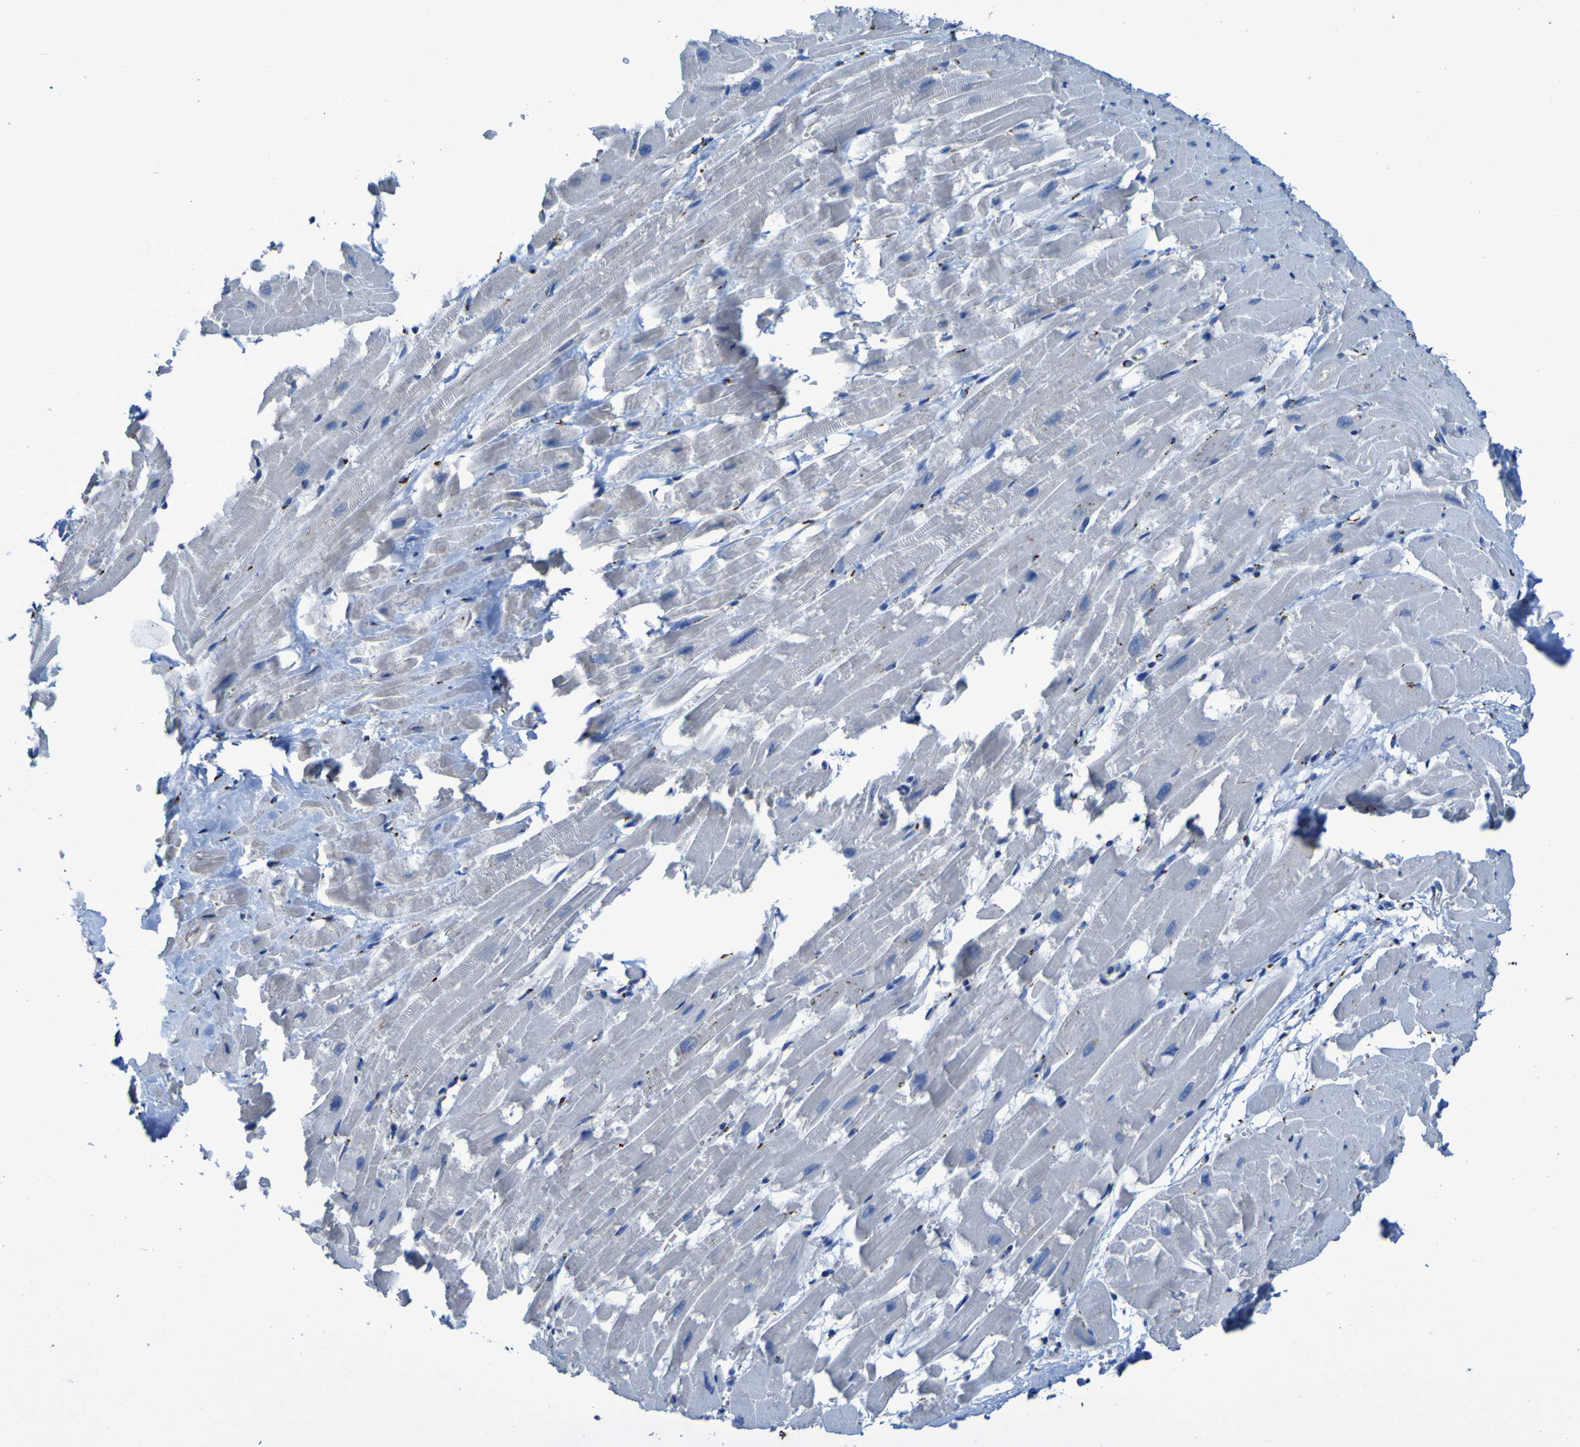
{"staining": {"intensity": "negative", "quantity": "none", "location": "none"}, "tissue": "heart muscle", "cell_type": "Cardiomyocytes", "image_type": "normal", "snomed": [{"axis": "morphology", "description": "Normal tissue, NOS"}, {"axis": "topography", "description": "Heart"}], "caption": "A high-resolution image shows immunohistochemistry staining of benign heart muscle, which exhibits no significant staining in cardiomyocytes.", "gene": "GOLM1", "patient": {"sex": "female", "age": 19}}